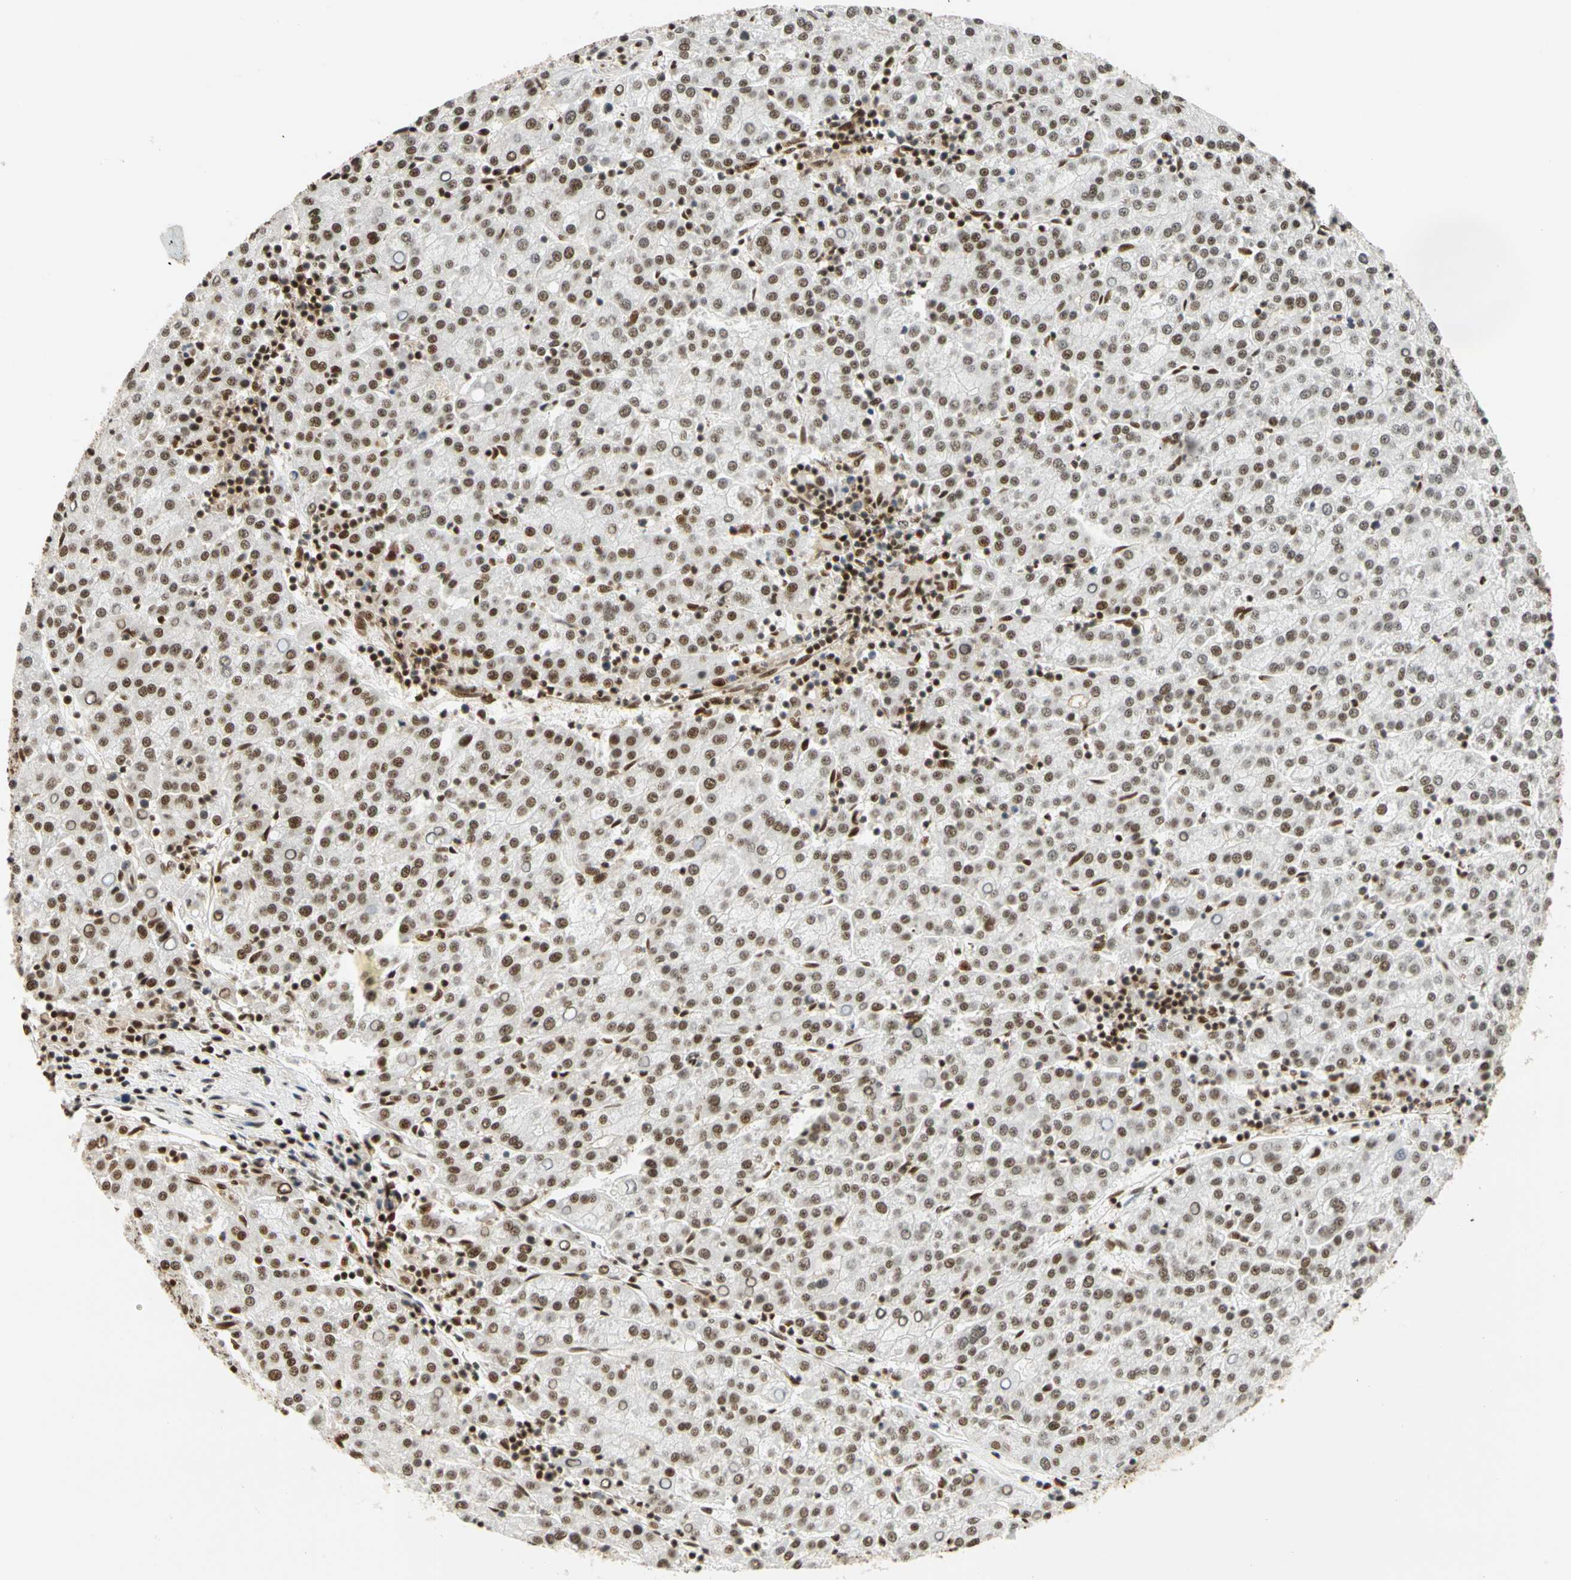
{"staining": {"intensity": "moderate", "quantity": ">75%", "location": "nuclear"}, "tissue": "liver cancer", "cell_type": "Tumor cells", "image_type": "cancer", "snomed": [{"axis": "morphology", "description": "Carcinoma, Hepatocellular, NOS"}, {"axis": "topography", "description": "Liver"}], "caption": "Liver cancer (hepatocellular carcinoma) stained for a protein demonstrates moderate nuclear positivity in tumor cells.", "gene": "CDK12", "patient": {"sex": "female", "age": 58}}